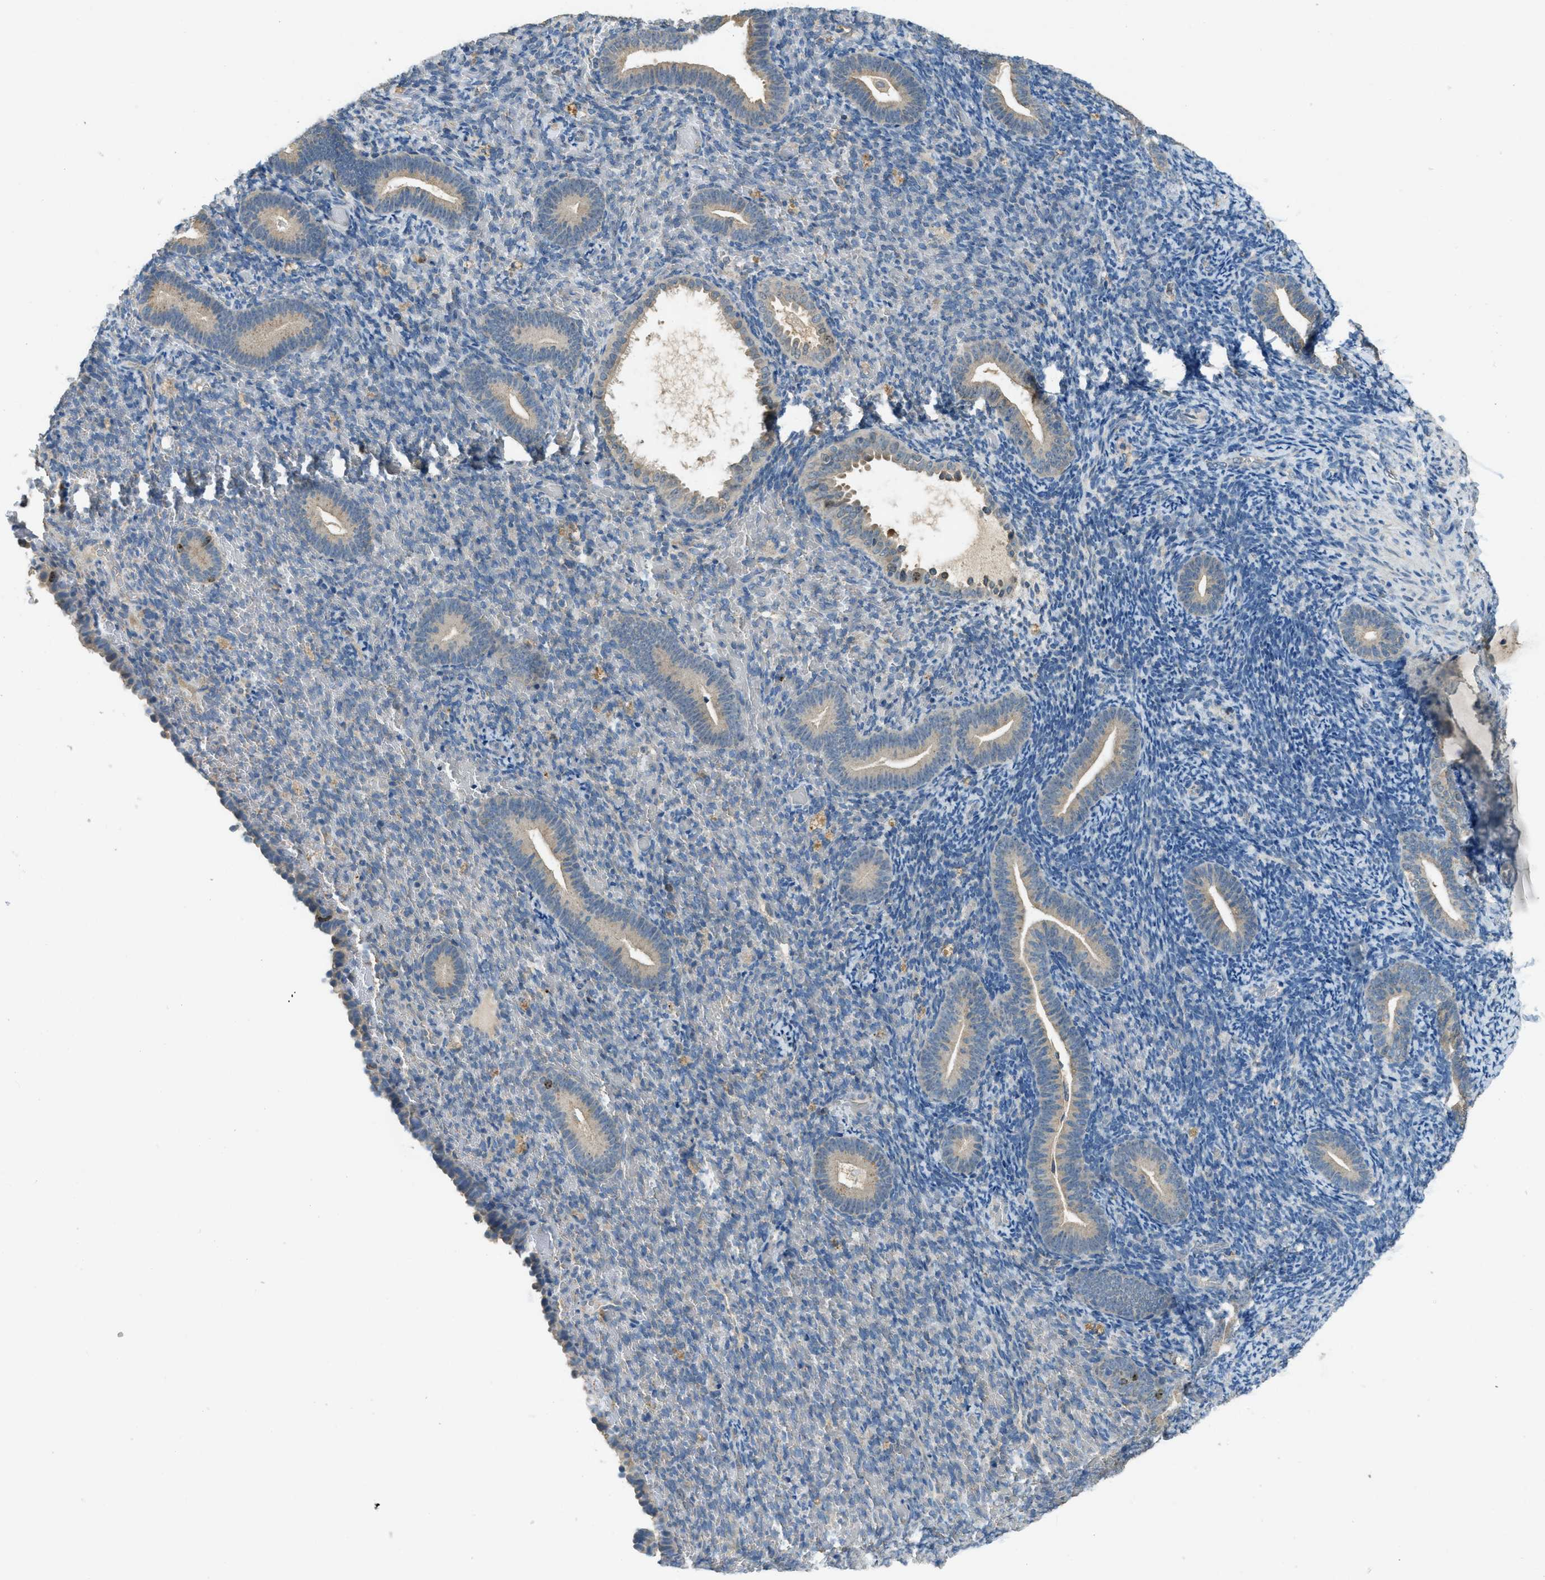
{"staining": {"intensity": "negative", "quantity": "none", "location": "none"}, "tissue": "endometrium", "cell_type": "Cells in endometrial stroma", "image_type": "normal", "snomed": [{"axis": "morphology", "description": "Normal tissue, NOS"}, {"axis": "topography", "description": "Endometrium"}], "caption": "Cells in endometrial stroma show no significant protein expression in benign endometrium.", "gene": "MIS18A", "patient": {"sex": "female", "age": 51}}